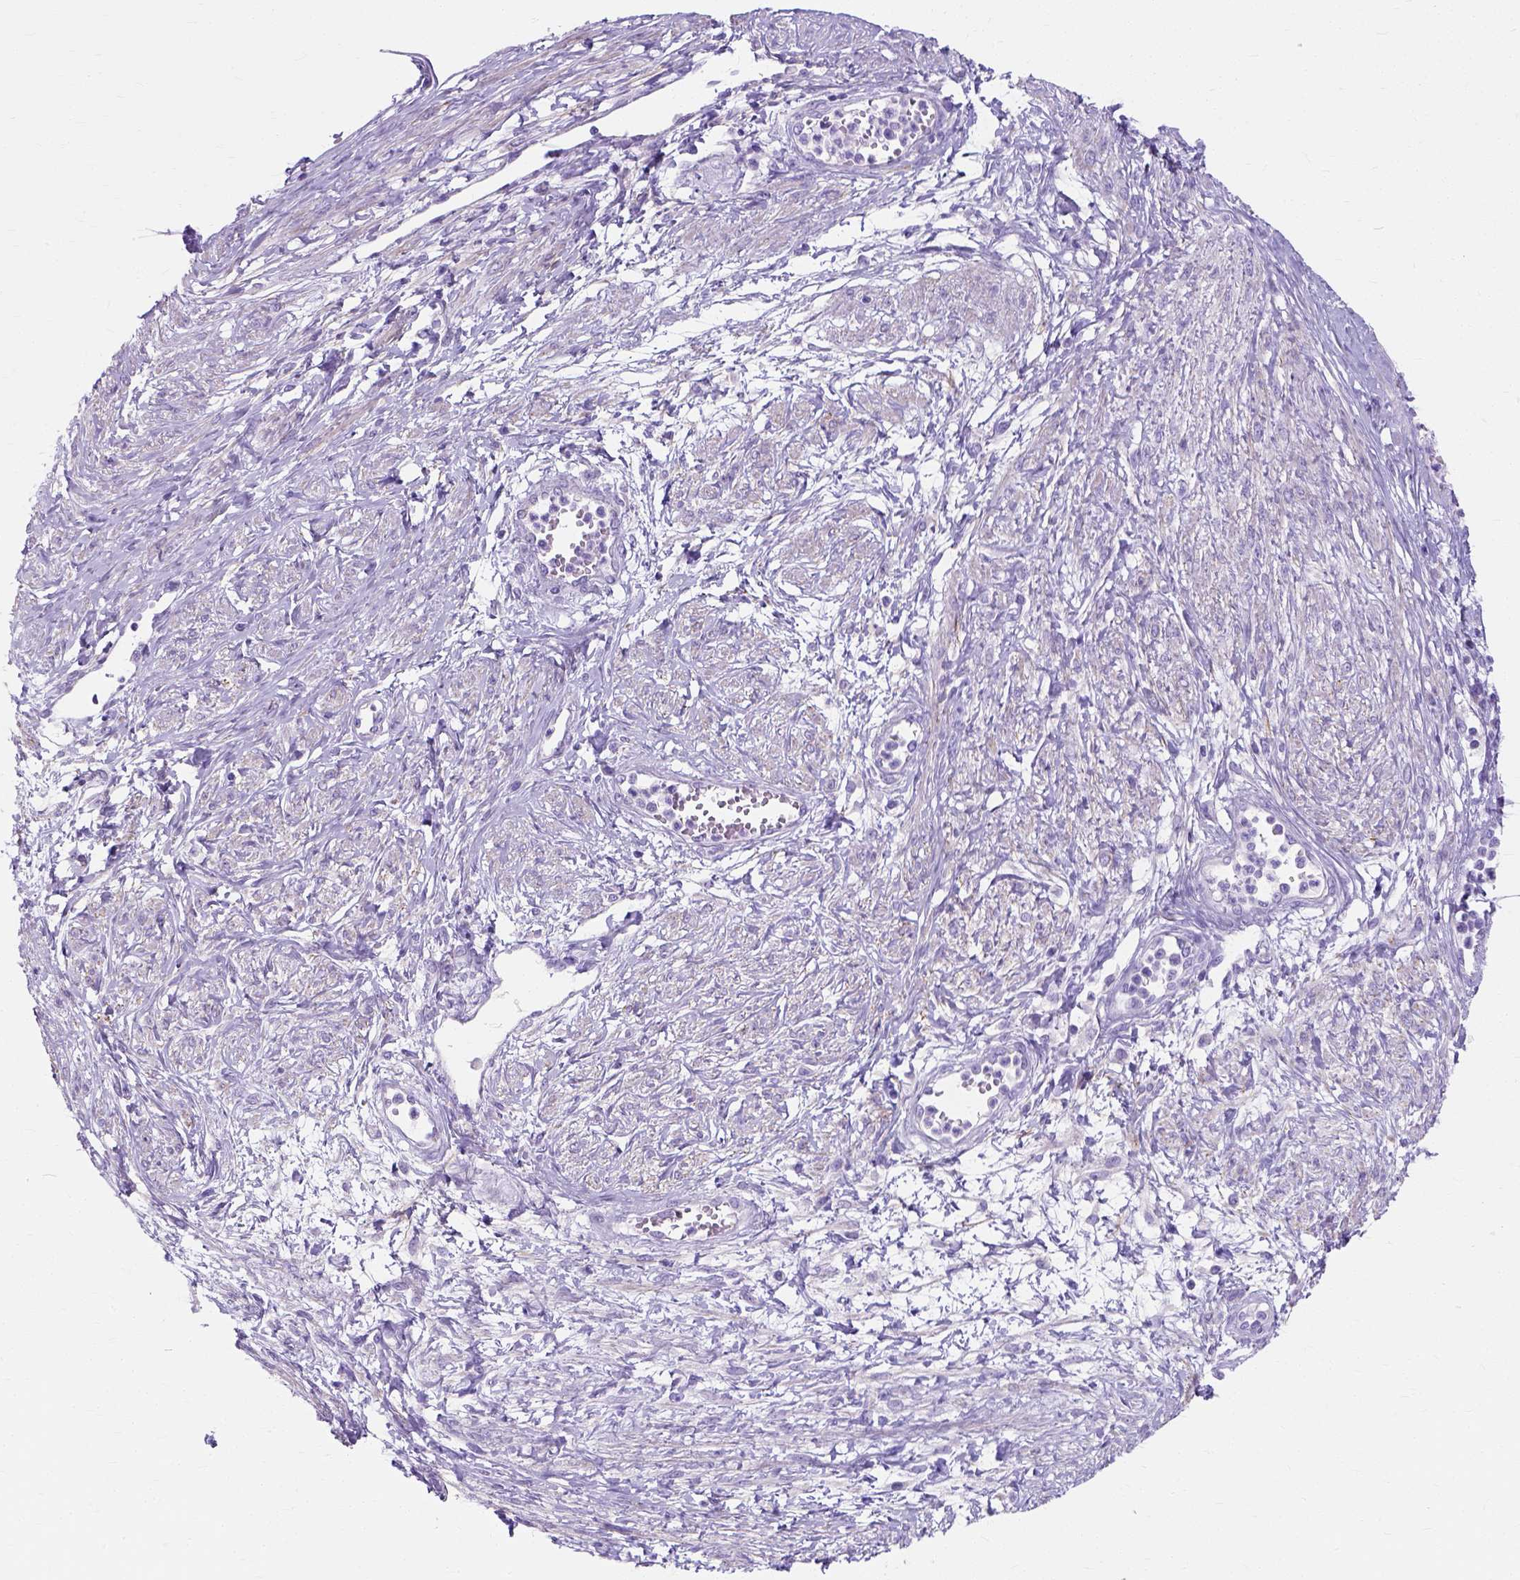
{"staining": {"intensity": "negative", "quantity": "none", "location": "none"}, "tissue": "cervical cancer", "cell_type": "Tumor cells", "image_type": "cancer", "snomed": [{"axis": "morphology", "description": "Squamous cell carcinoma, NOS"}, {"axis": "topography", "description": "Cervix"}], "caption": "The IHC image has no significant staining in tumor cells of squamous cell carcinoma (cervical) tissue.", "gene": "MYH15", "patient": {"sex": "female", "age": 34}}